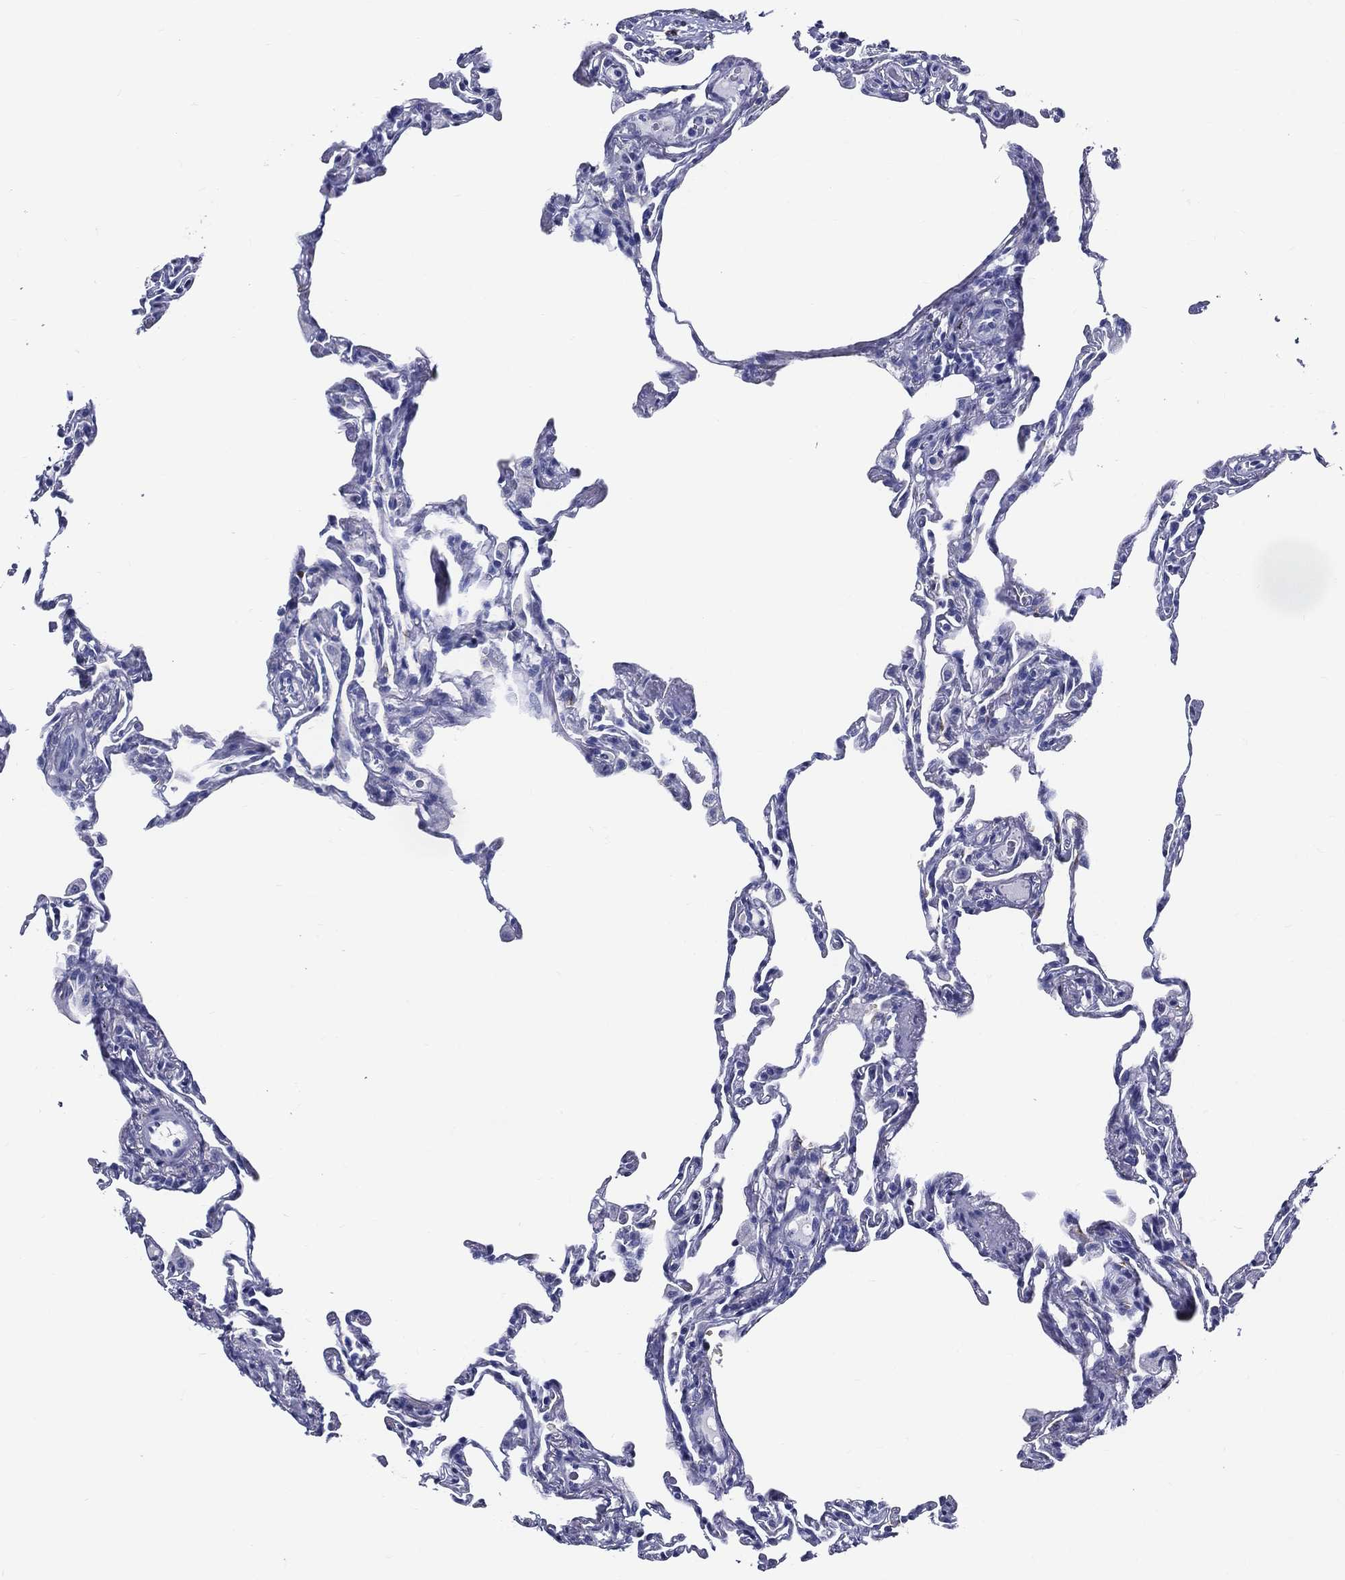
{"staining": {"intensity": "negative", "quantity": "none", "location": "none"}, "tissue": "lung", "cell_type": "Alveolar cells", "image_type": "normal", "snomed": [{"axis": "morphology", "description": "Normal tissue, NOS"}, {"axis": "topography", "description": "Lung"}], "caption": "Immunohistochemistry micrograph of normal lung: lung stained with DAB displays no significant protein positivity in alveolar cells.", "gene": "ACE2", "patient": {"sex": "female", "age": 57}}